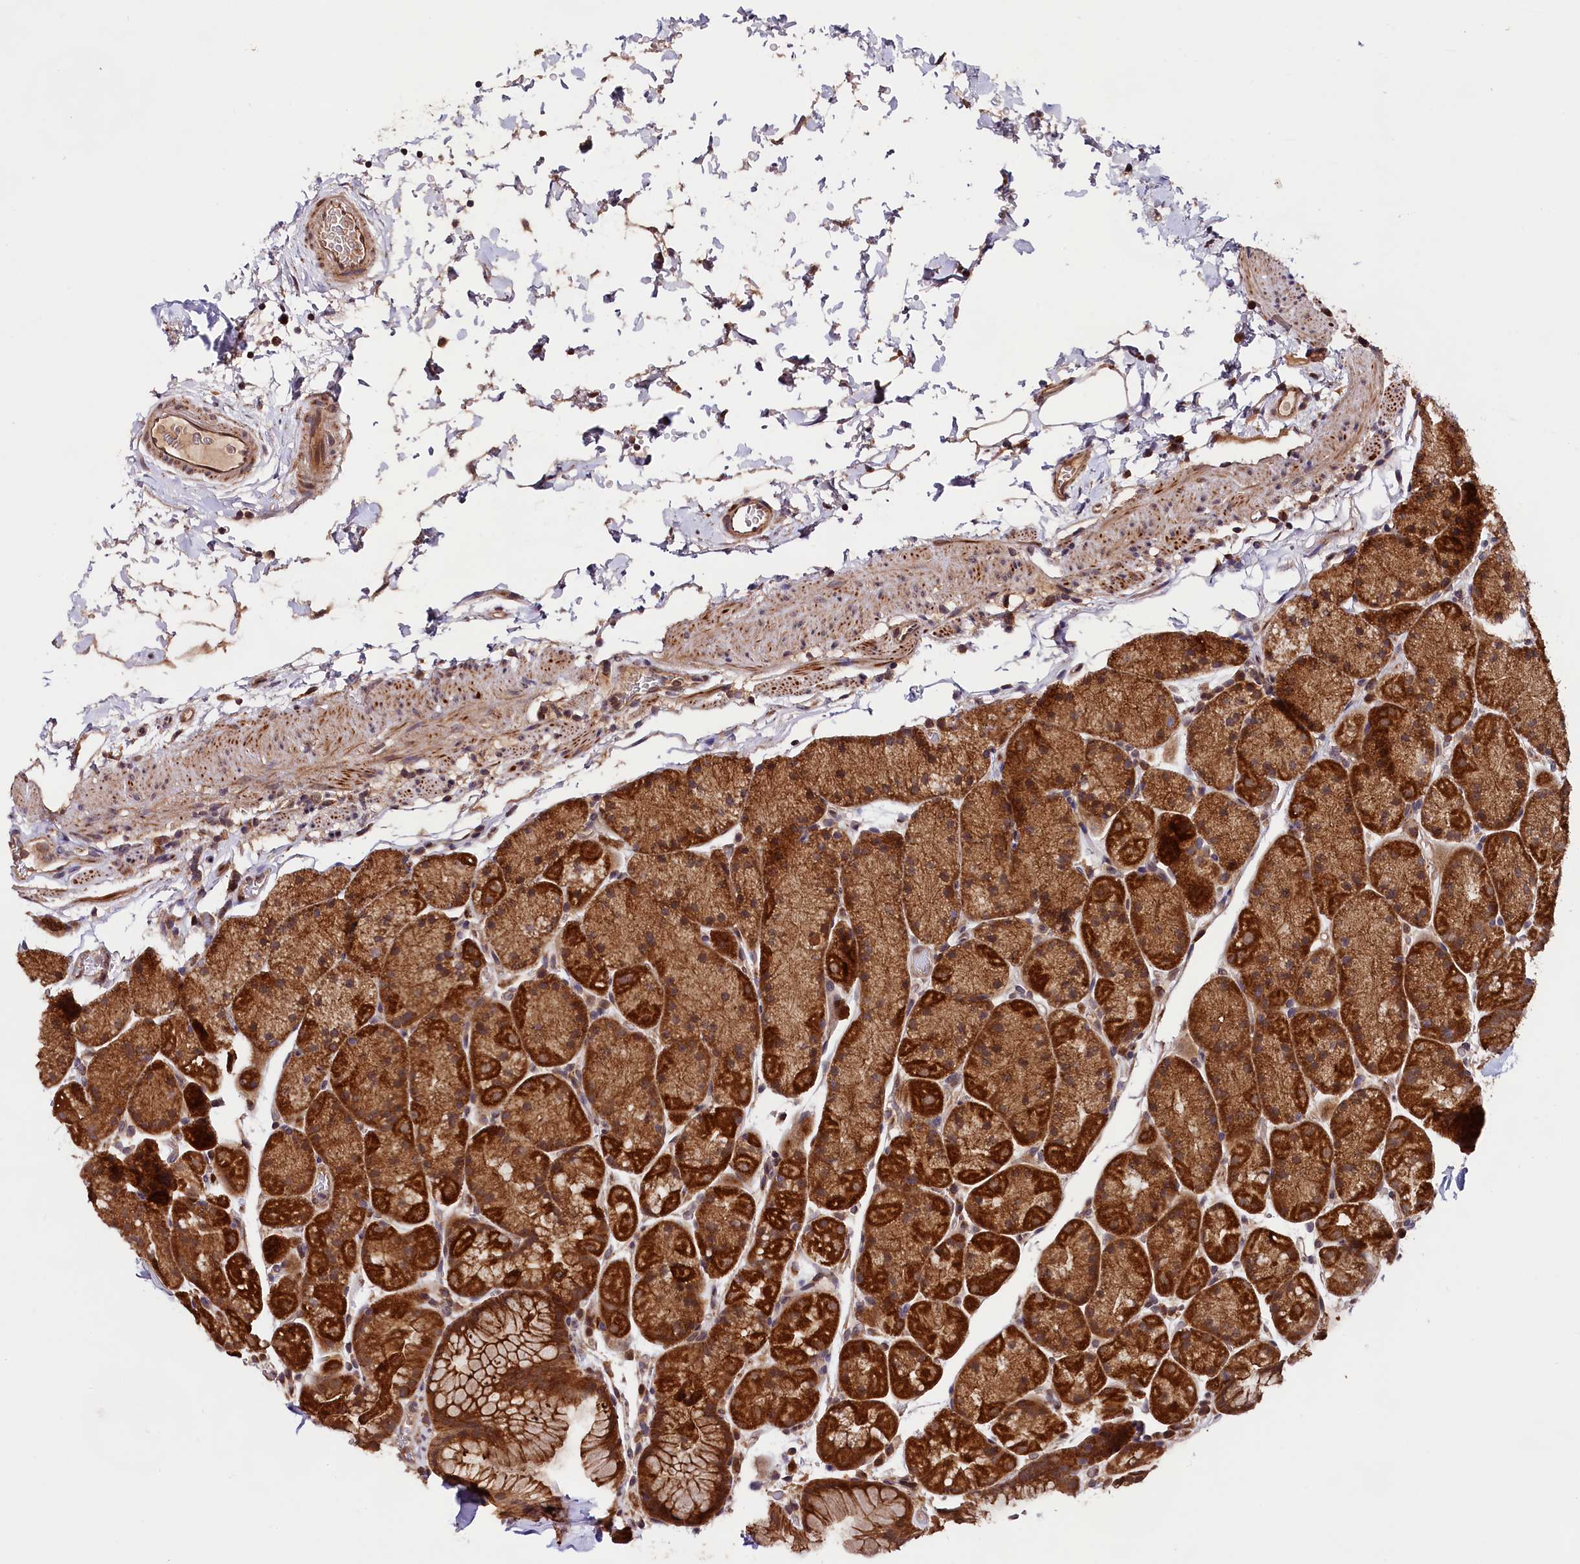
{"staining": {"intensity": "strong", "quantity": ">75%", "location": "cytoplasmic/membranous"}, "tissue": "stomach", "cell_type": "Glandular cells", "image_type": "normal", "snomed": [{"axis": "morphology", "description": "Normal tissue, NOS"}, {"axis": "topography", "description": "Stomach, upper"}, {"axis": "topography", "description": "Stomach, lower"}], "caption": "Immunohistochemistry (IHC) micrograph of normal stomach: human stomach stained using immunohistochemistry (IHC) displays high levels of strong protein expression localized specifically in the cytoplasmic/membranous of glandular cells, appearing as a cytoplasmic/membranous brown color.", "gene": "DOHH", "patient": {"sex": "male", "age": 67}}